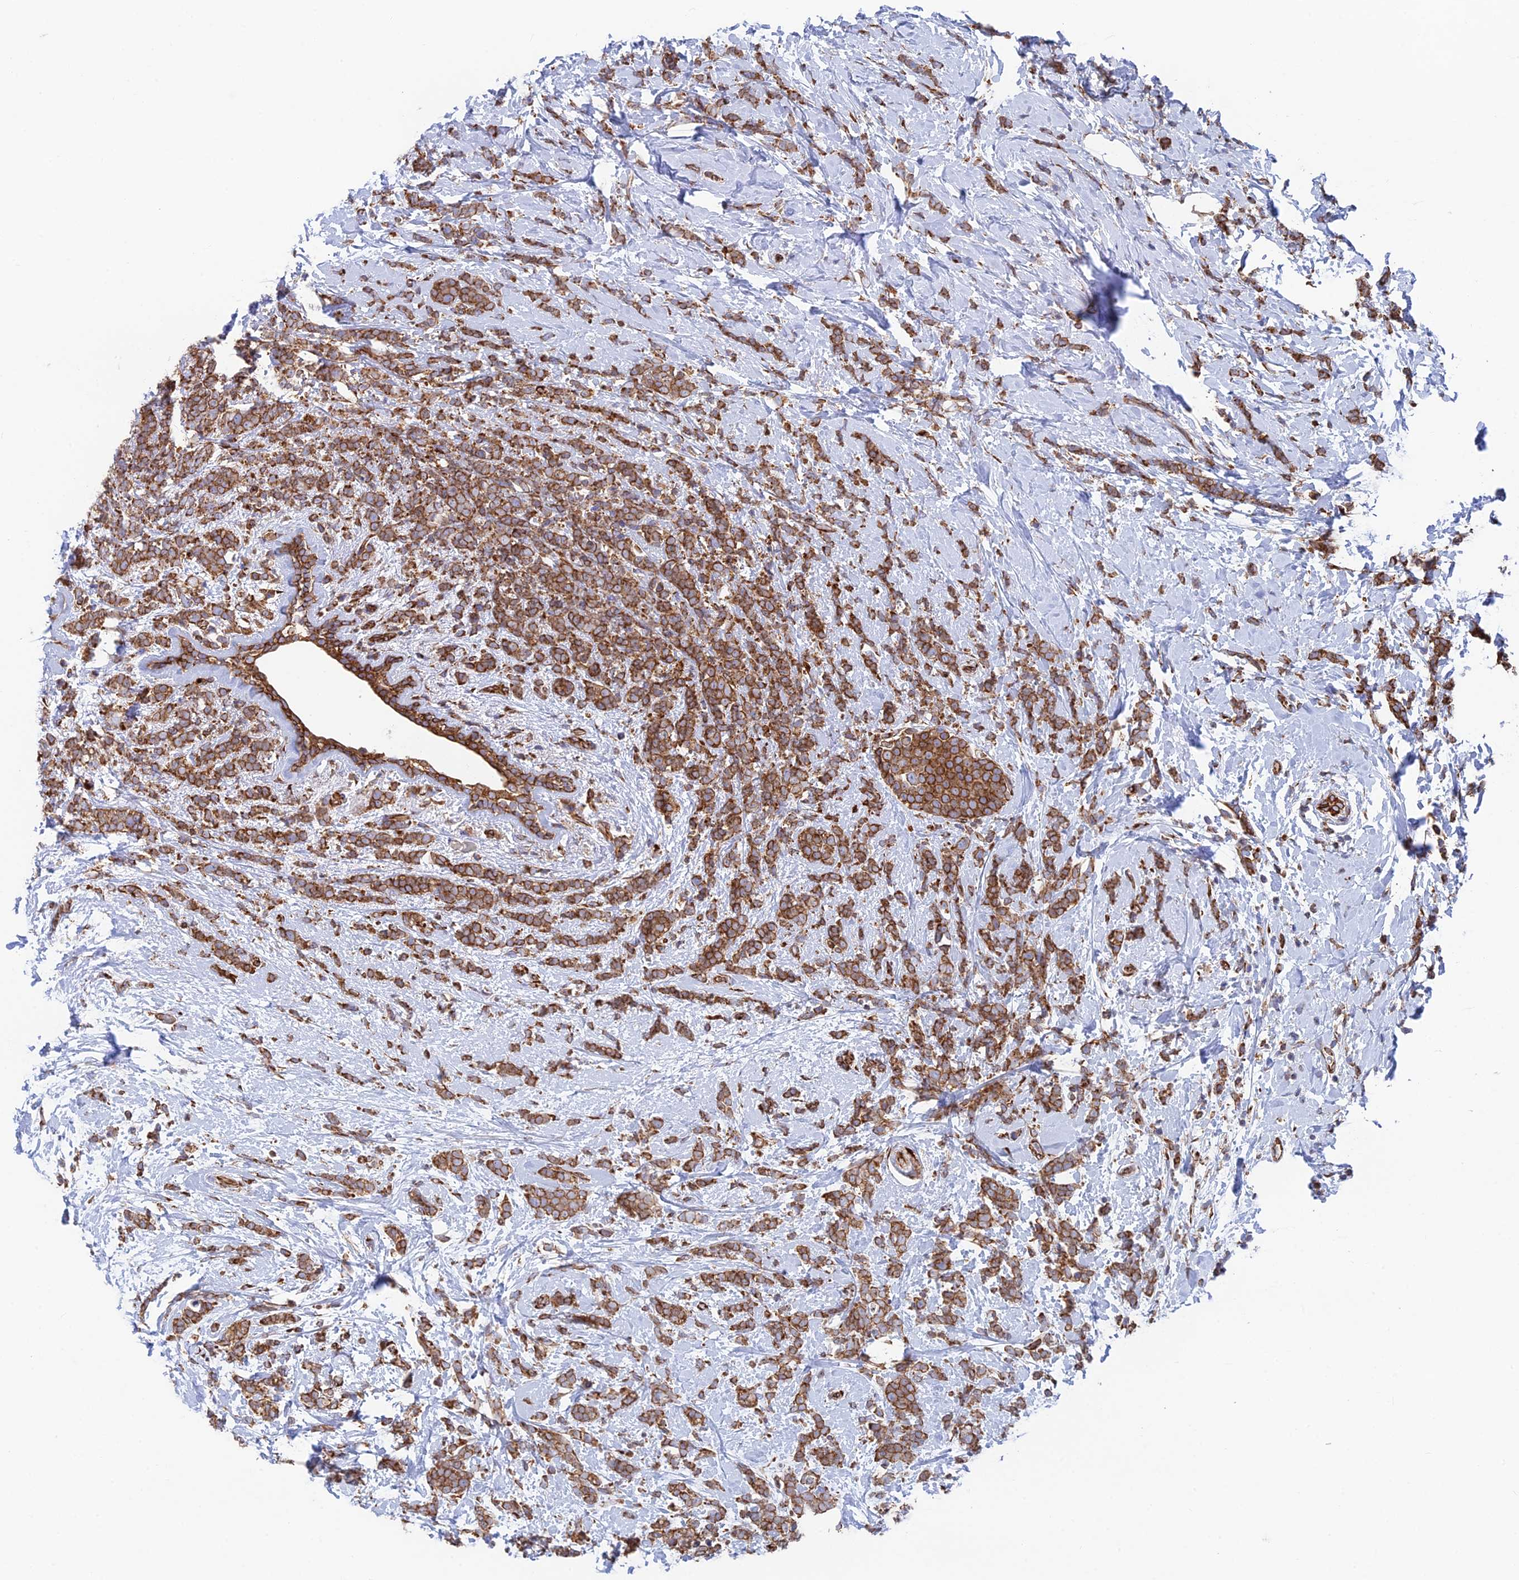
{"staining": {"intensity": "moderate", "quantity": ">75%", "location": "cytoplasmic/membranous"}, "tissue": "breast cancer", "cell_type": "Tumor cells", "image_type": "cancer", "snomed": [{"axis": "morphology", "description": "Lobular carcinoma"}, {"axis": "topography", "description": "Breast"}], "caption": "Lobular carcinoma (breast) stained for a protein (brown) exhibits moderate cytoplasmic/membranous positive positivity in approximately >75% of tumor cells.", "gene": "CCDC69", "patient": {"sex": "female", "age": 58}}